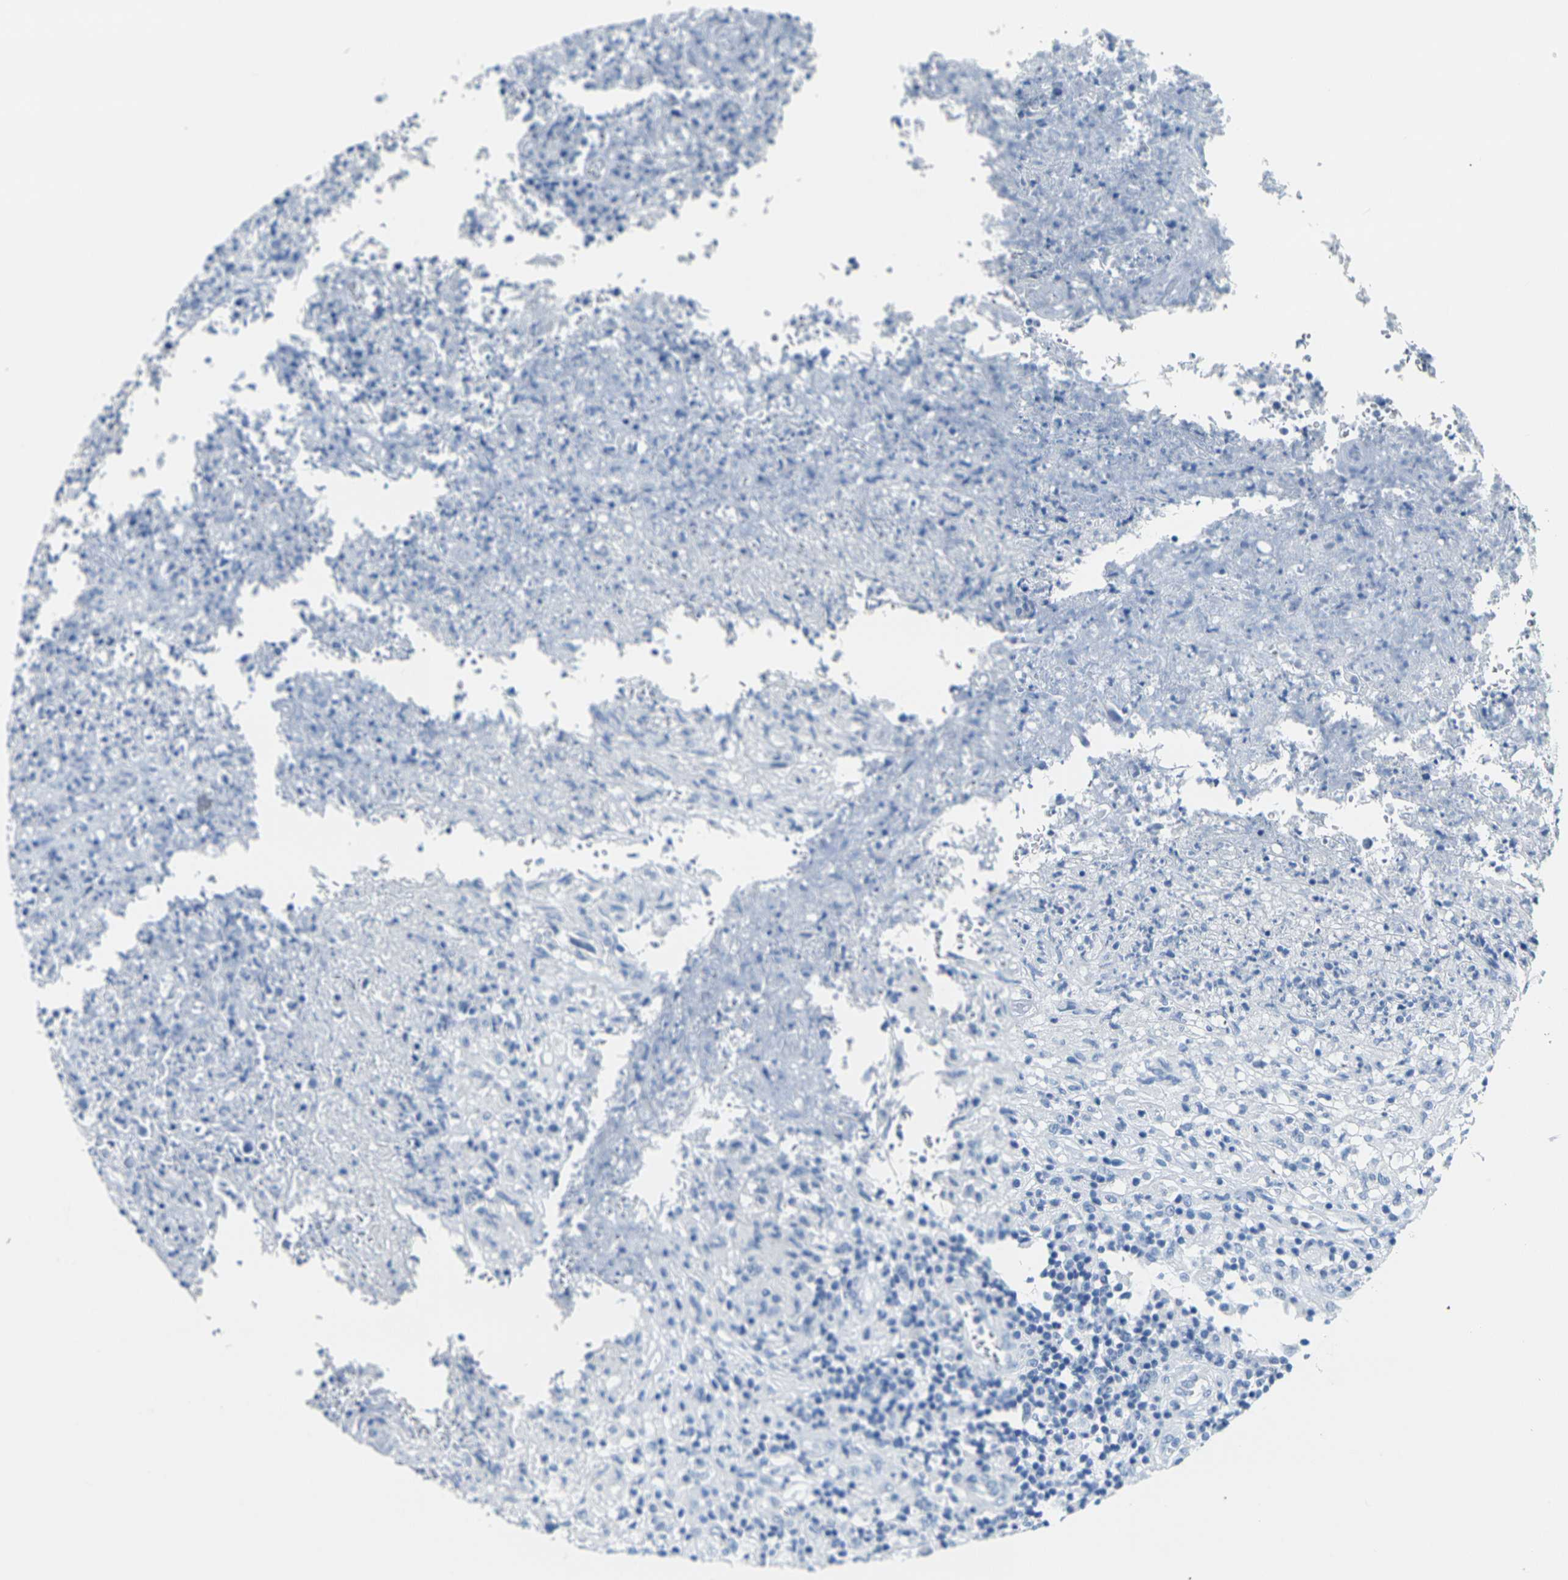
{"staining": {"intensity": "negative", "quantity": "none", "location": "none"}, "tissue": "lymphoma", "cell_type": "Tumor cells", "image_type": "cancer", "snomed": [{"axis": "morphology", "description": "Malignant lymphoma, non-Hodgkin's type, High grade"}, {"axis": "topography", "description": "Lymph node"}], "caption": "DAB (3,3'-diaminobenzidine) immunohistochemical staining of lymphoma shows no significant positivity in tumor cells. Brightfield microscopy of IHC stained with DAB (3,3'-diaminobenzidine) (brown) and hematoxylin (blue), captured at high magnification.", "gene": "CLDN7", "patient": {"sex": "female", "age": 84}}